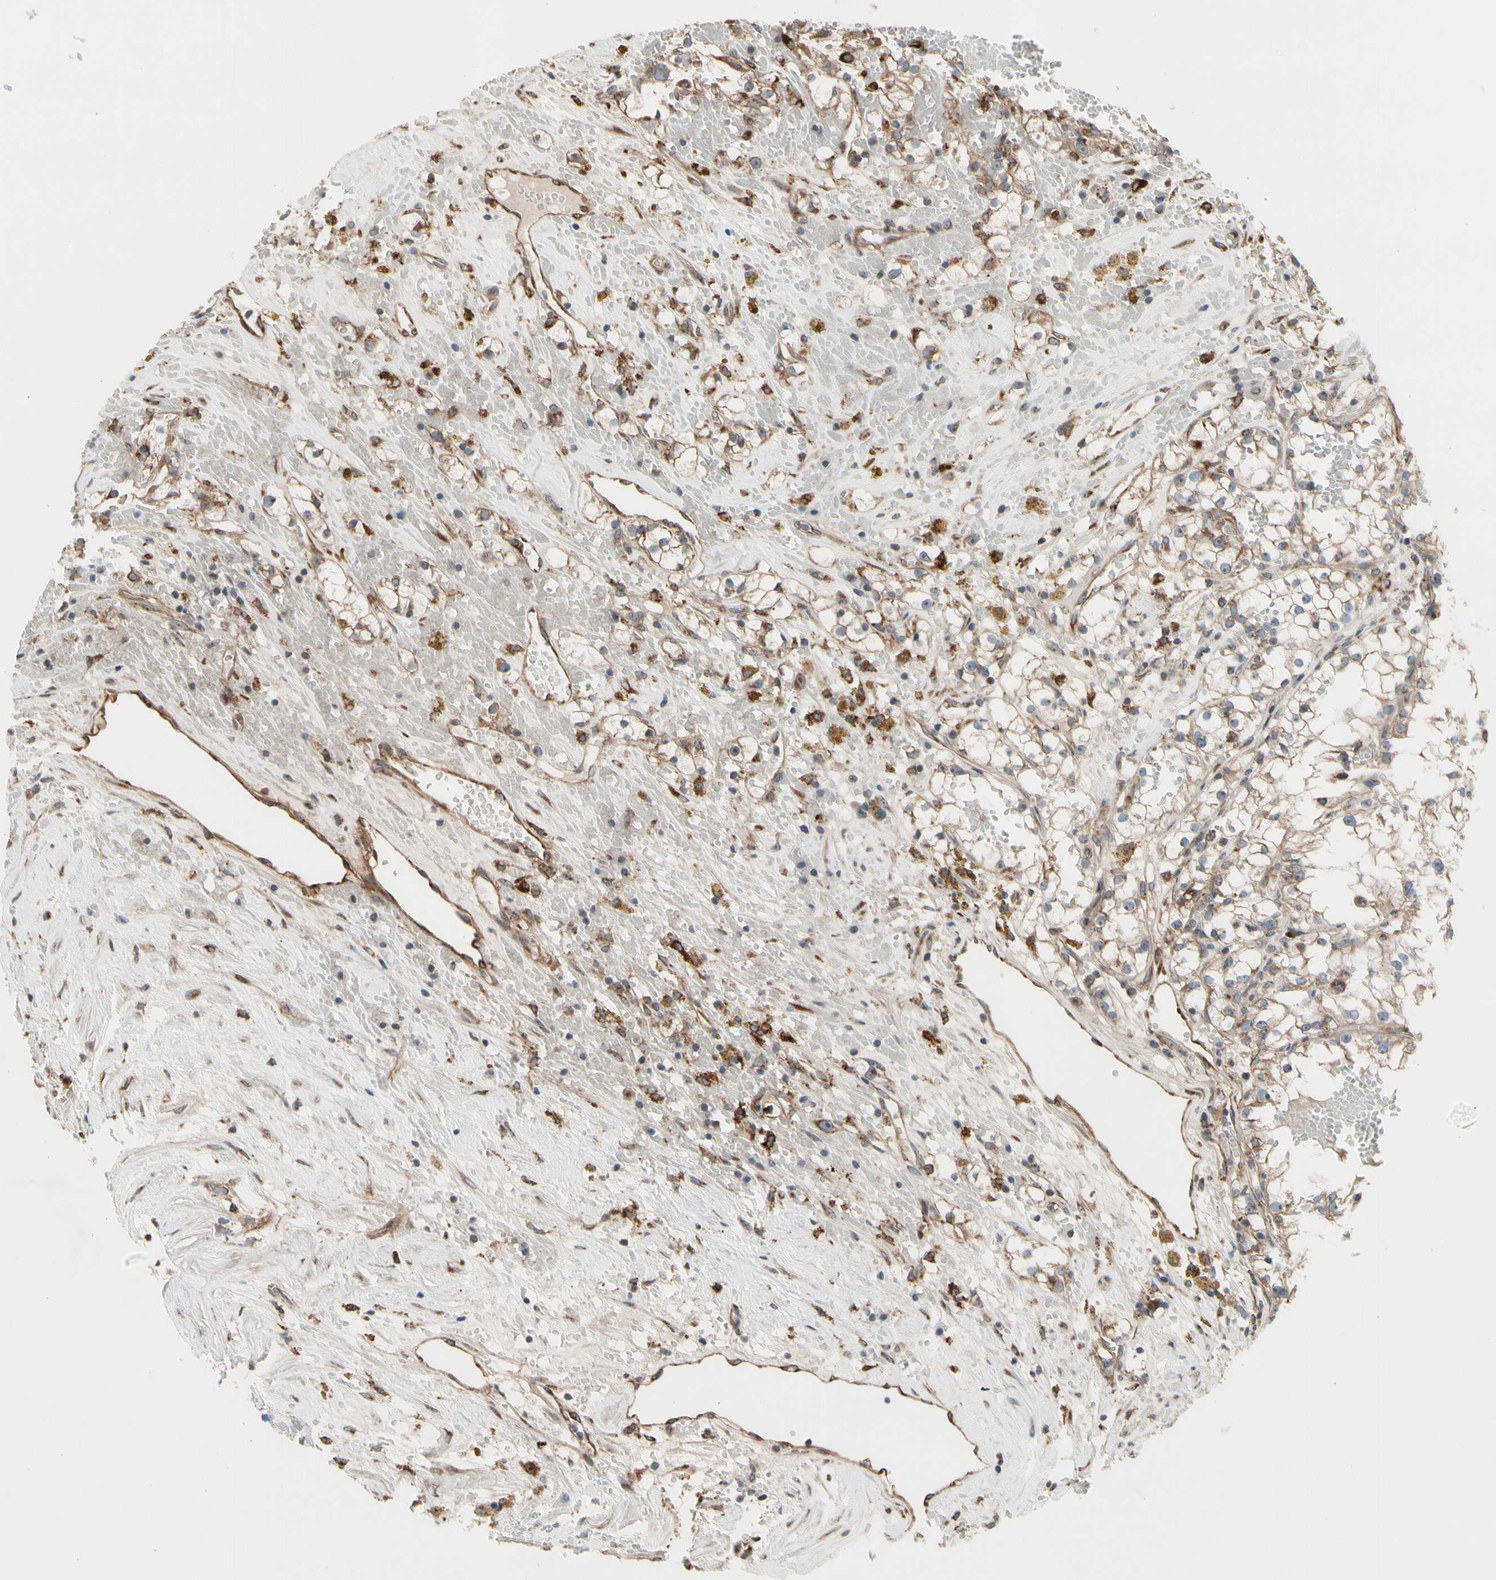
{"staining": {"intensity": "moderate", "quantity": ">75%", "location": "cytoplasmic/membranous"}, "tissue": "renal cancer", "cell_type": "Tumor cells", "image_type": "cancer", "snomed": [{"axis": "morphology", "description": "Adenocarcinoma, NOS"}, {"axis": "topography", "description": "Kidney"}], "caption": "The histopathology image reveals a brown stain indicating the presence of a protein in the cytoplasmic/membranous of tumor cells in adenocarcinoma (renal).", "gene": "SLC39A9", "patient": {"sex": "male", "age": 56}}